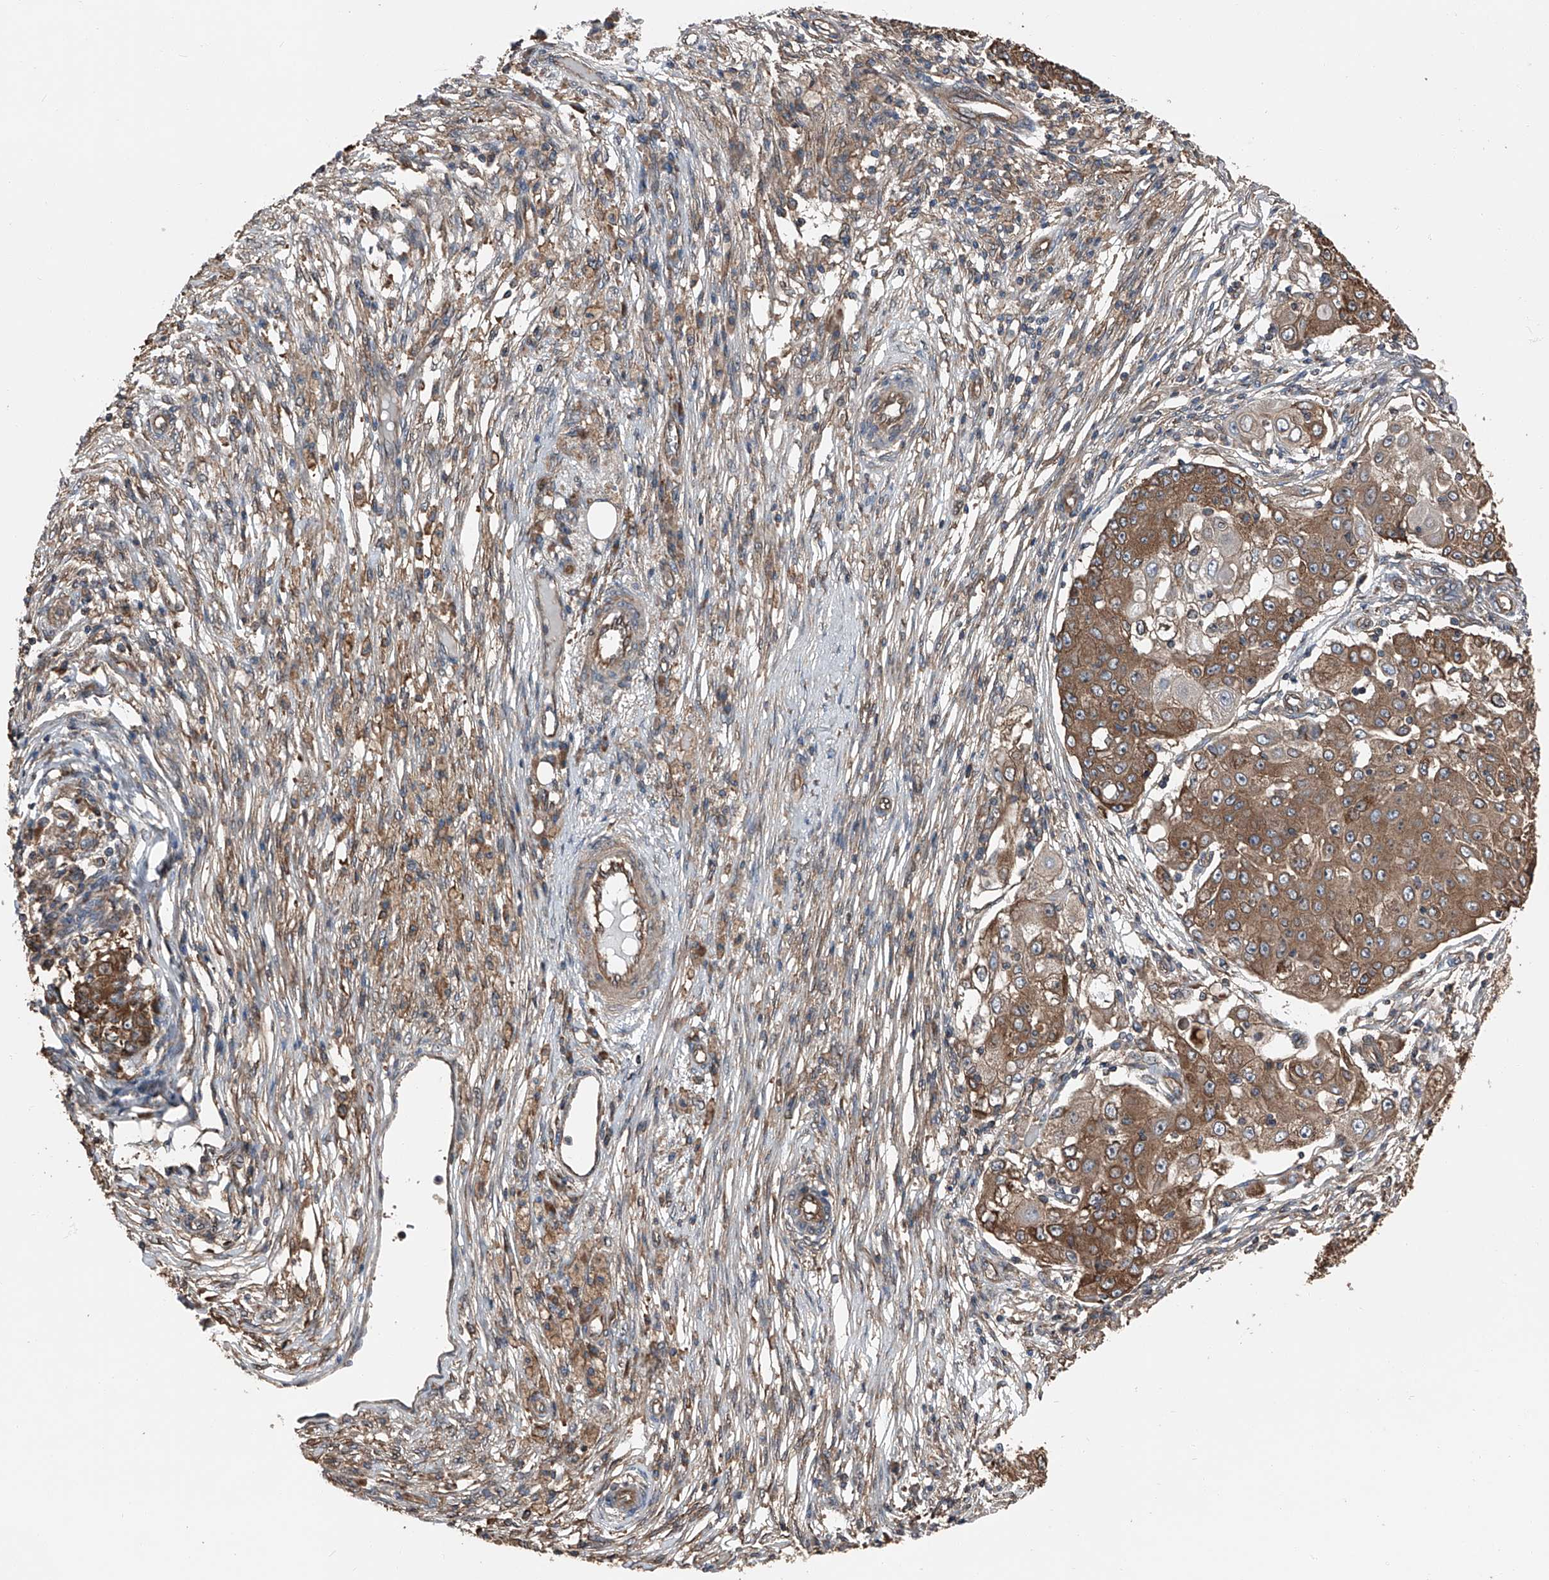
{"staining": {"intensity": "moderate", "quantity": ">75%", "location": "cytoplasmic/membranous"}, "tissue": "ovarian cancer", "cell_type": "Tumor cells", "image_type": "cancer", "snomed": [{"axis": "morphology", "description": "Carcinoma, endometroid"}, {"axis": "topography", "description": "Ovary"}], "caption": "Immunohistochemistry (IHC) of human ovarian cancer displays medium levels of moderate cytoplasmic/membranous expression in approximately >75% of tumor cells.", "gene": "KCNJ2", "patient": {"sex": "female", "age": 42}}